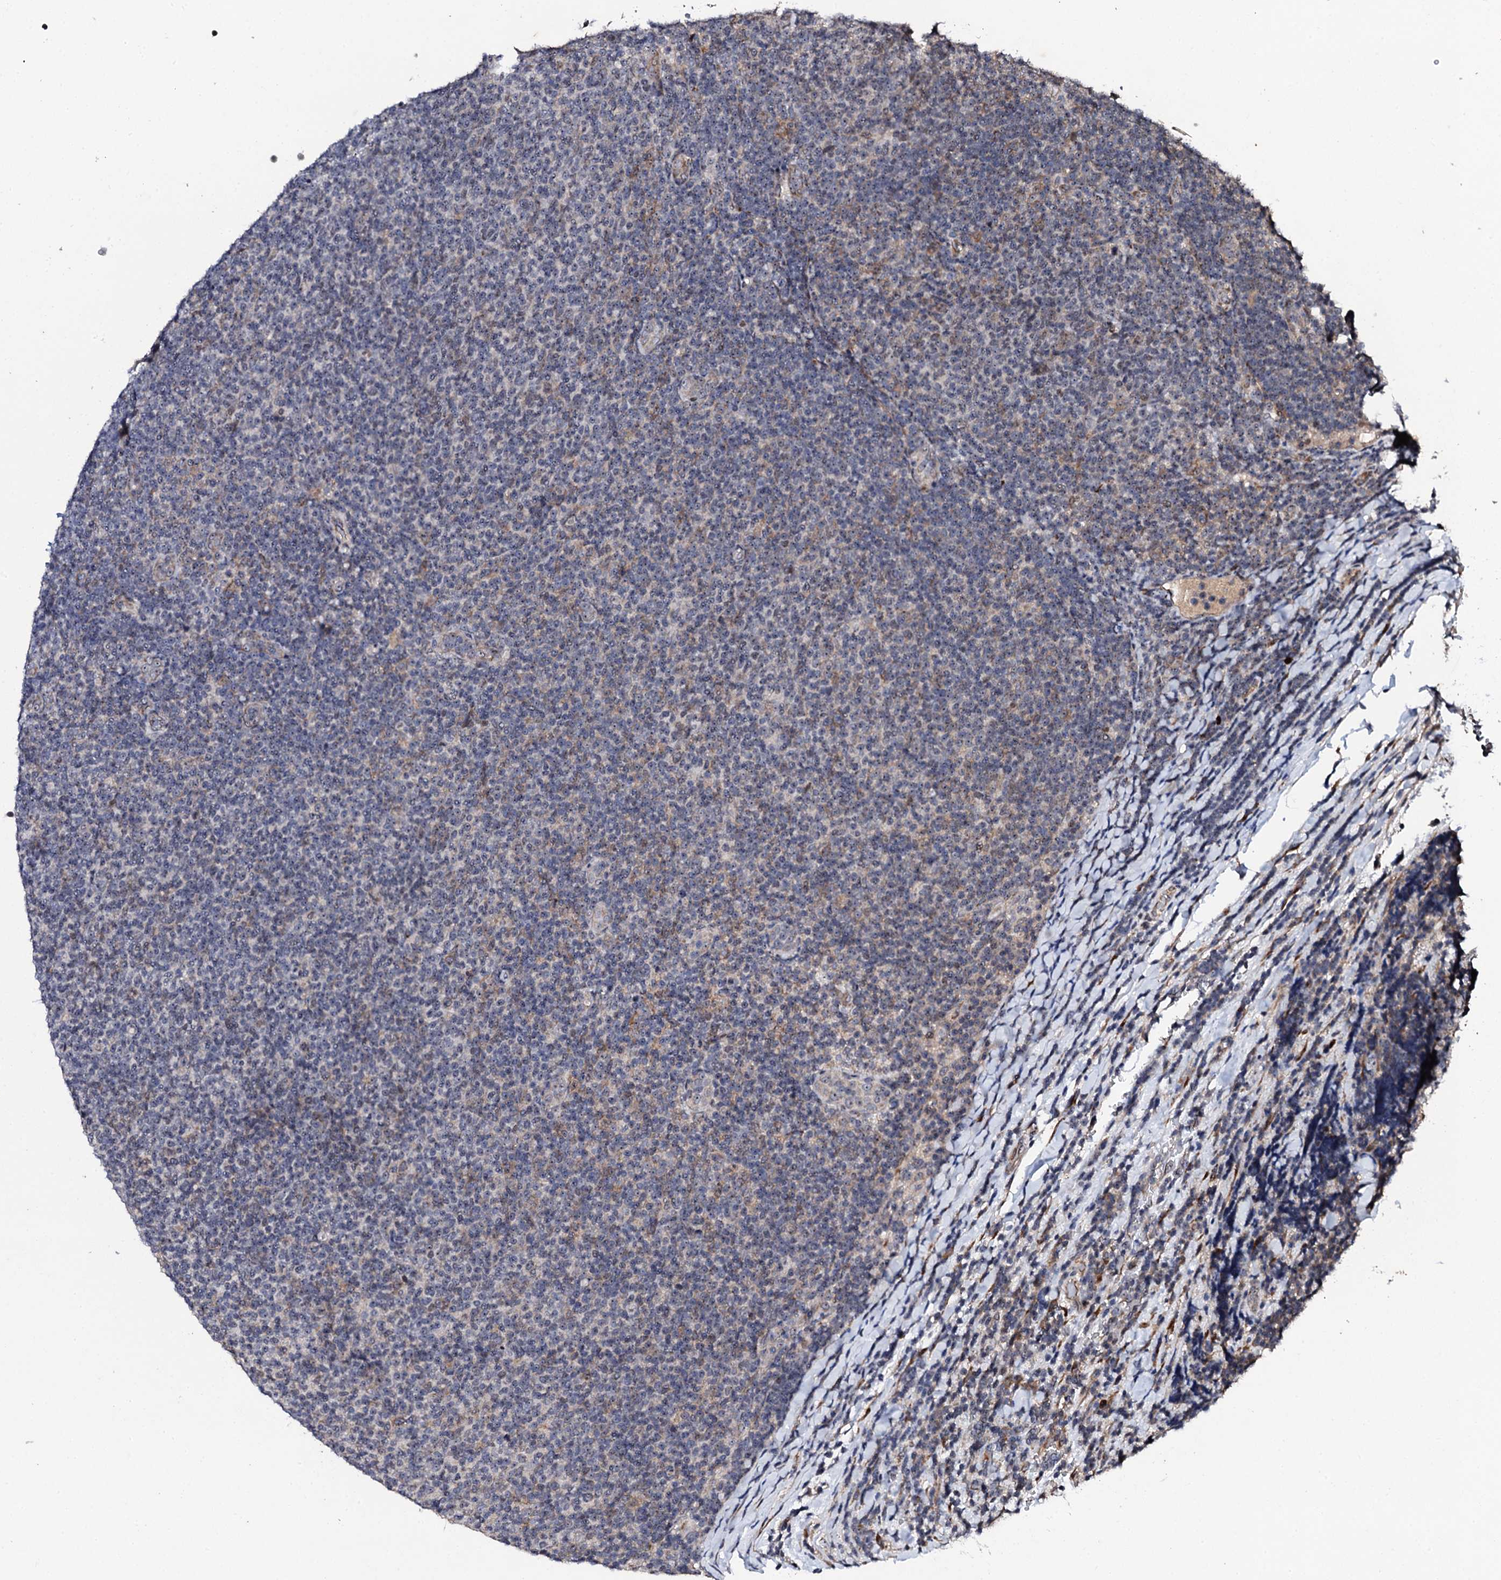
{"staining": {"intensity": "negative", "quantity": "none", "location": "none"}, "tissue": "lymphoma", "cell_type": "Tumor cells", "image_type": "cancer", "snomed": [{"axis": "morphology", "description": "Malignant lymphoma, non-Hodgkin's type, Low grade"}, {"axis": "topography", "description": "Lymph node"}], "caption": "Immunohistochemical staining of human low-grade malignant lymphoma, non-Hodgkin's type shows no significant positivity in tumor cells. (DAB (3,3'-diaminobenzidine) IHC visualized using brightfield microscopy, high magnification).", "gene": "FAM111A", "patient": {"sex": "male", "age": 66}}